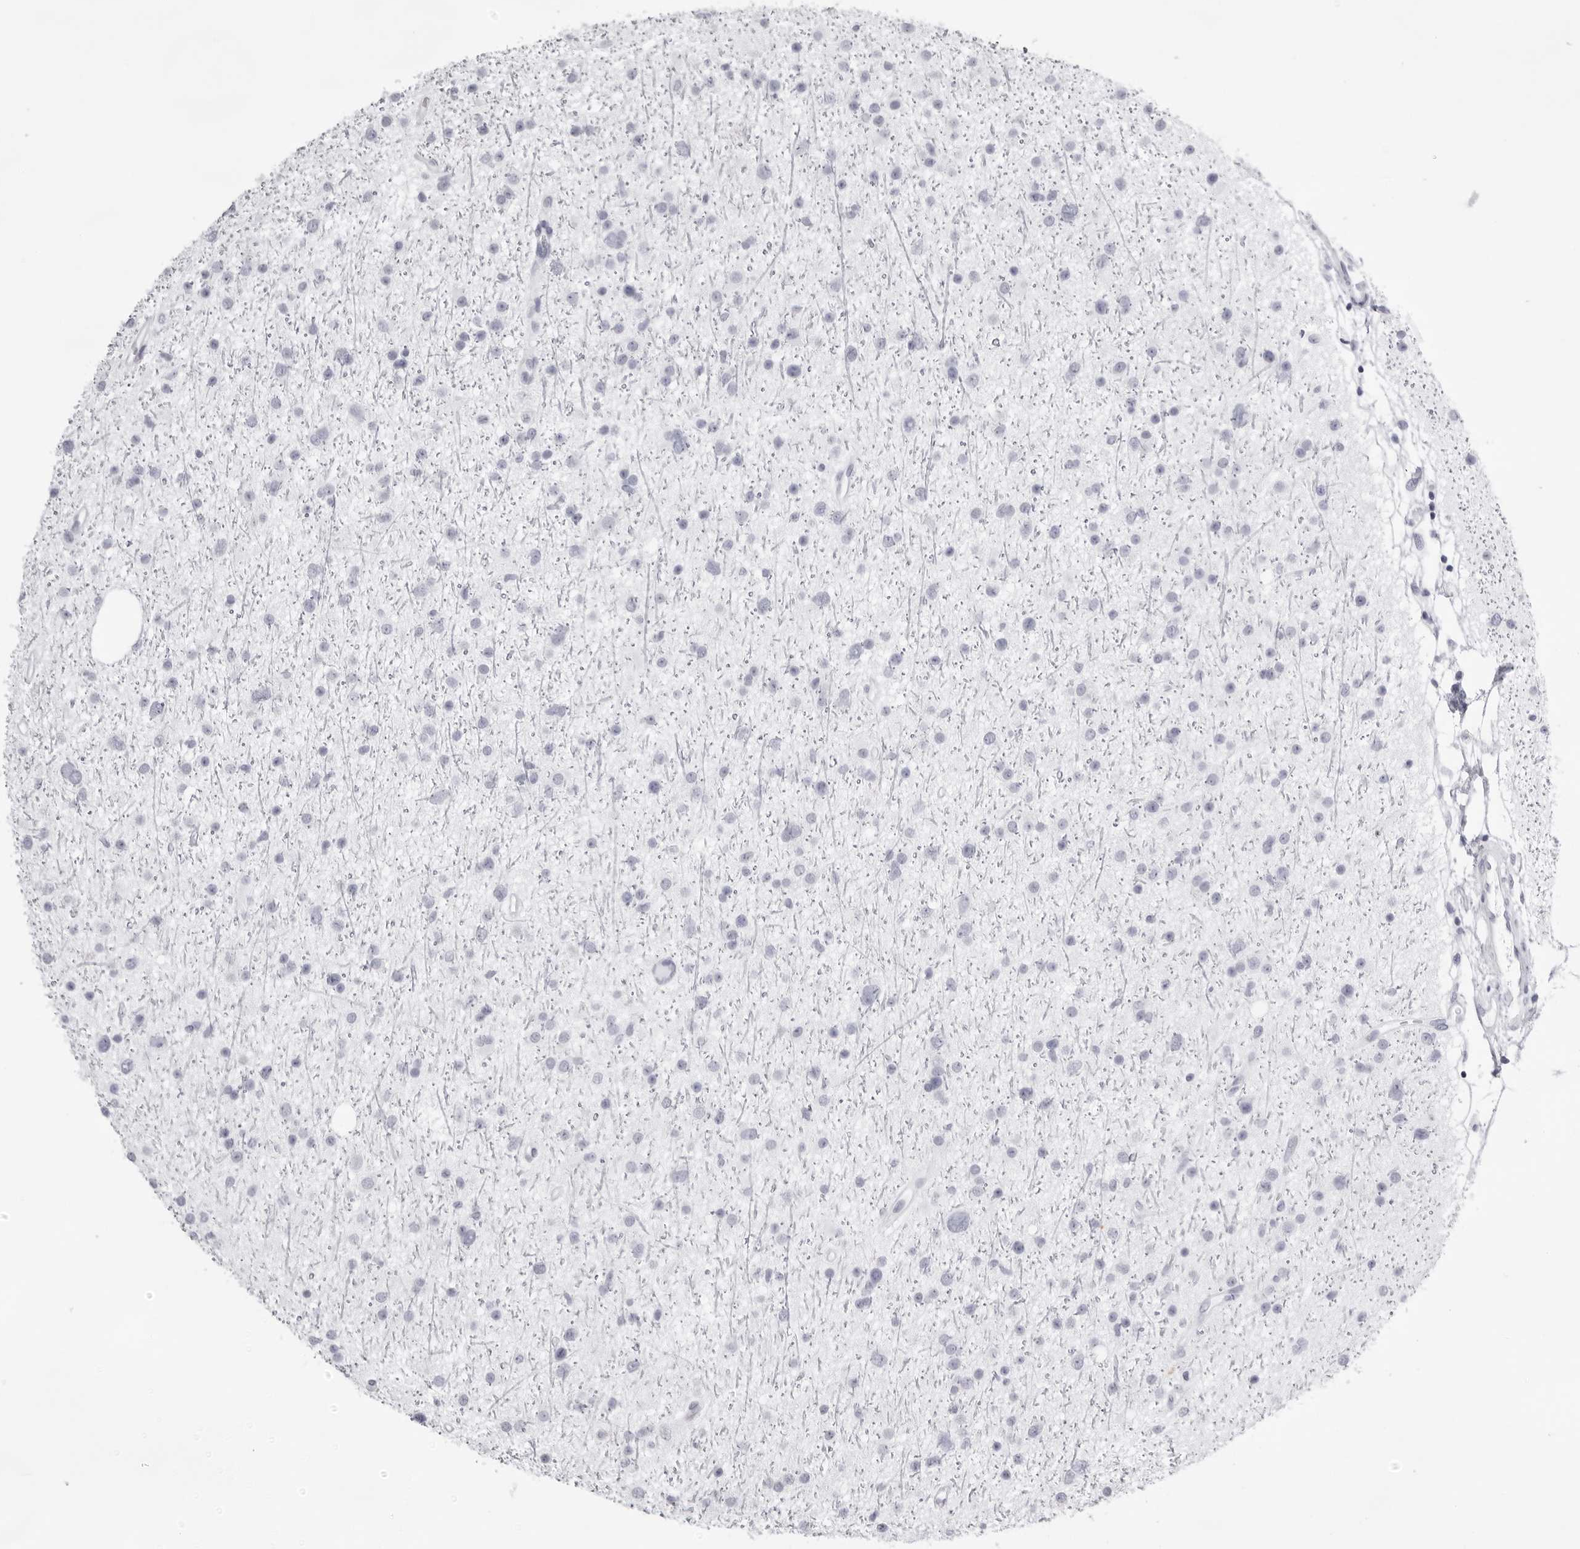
{"staining": {"intensity": "negative", "quantity": "none", "location": "none"}, "tissue": "glioma", "cell_type": "Tumor cells", "image_type": "cancer", "snomed": [{"axis": "morphology", "description": "Glioma, malignant, Low grade"}, {"axis": "topography", "description": "Cerebral cortex"}], "caption": "The IHC micrograph has no significant staining in tumor cells of glioma tissue. (DAB (3,3'-diaminobenzidine) IHC, high magnification).", "gene": "TMOD4", "patient": {"sex": "female", "age": 39}}